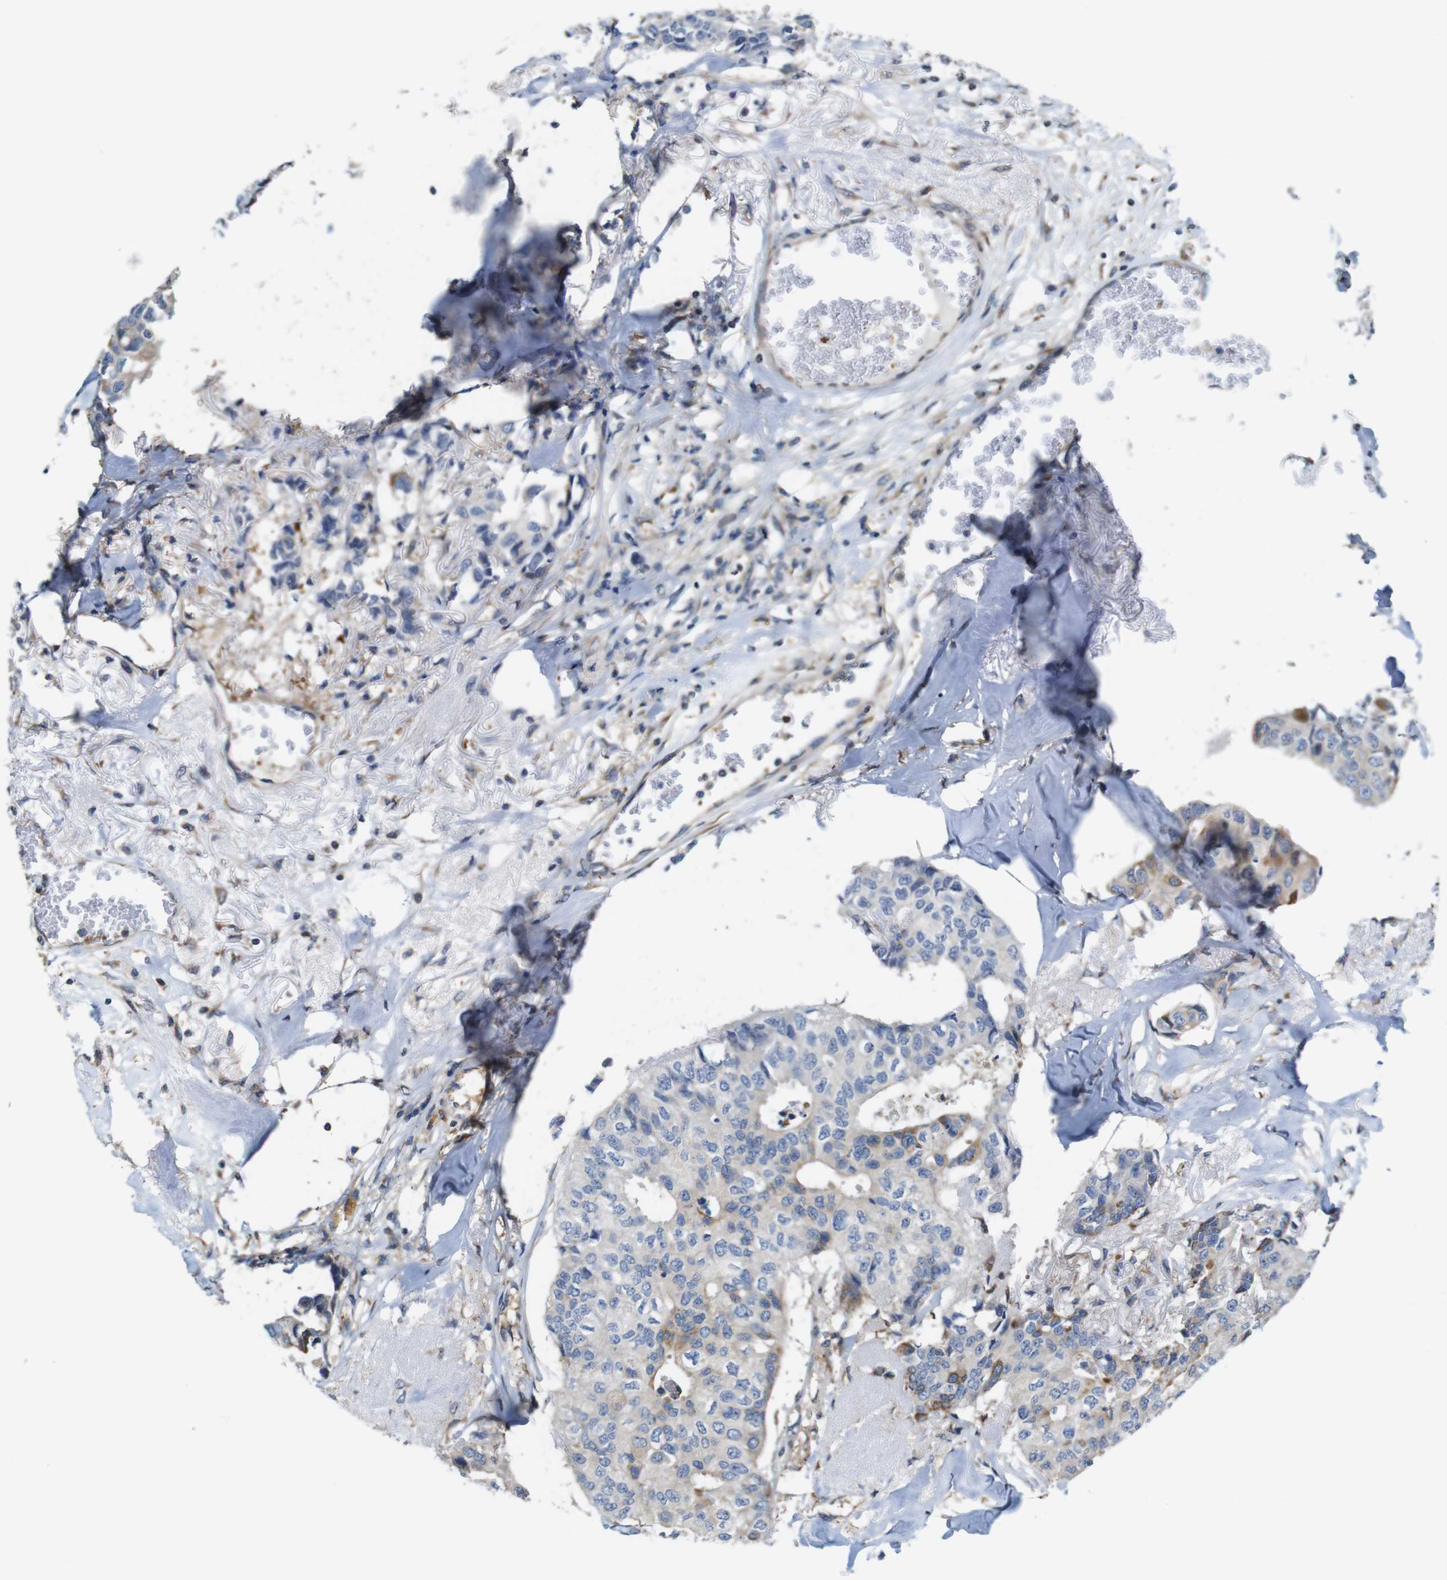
{"staining": {"intensity": "moderate", "quantity": "<25%", "location": "cytoplasmic/membranous"}, "tissue": "breast cancer", "cell_type": "Tumor cells", "image_type": "cancer", "snomed": [{"axis": "morphology", "description": "Duct carcinoma"}, {"axis": "topography", "description": "Breast"}], "caption": "Moderate cytoplasmic/membranous protein positivity is present in approximately <25% of tumor cells in breast intraductal carcinoma.", "gene": "PCOLCE2", "patient": {"sex": "female", "age": 80}}